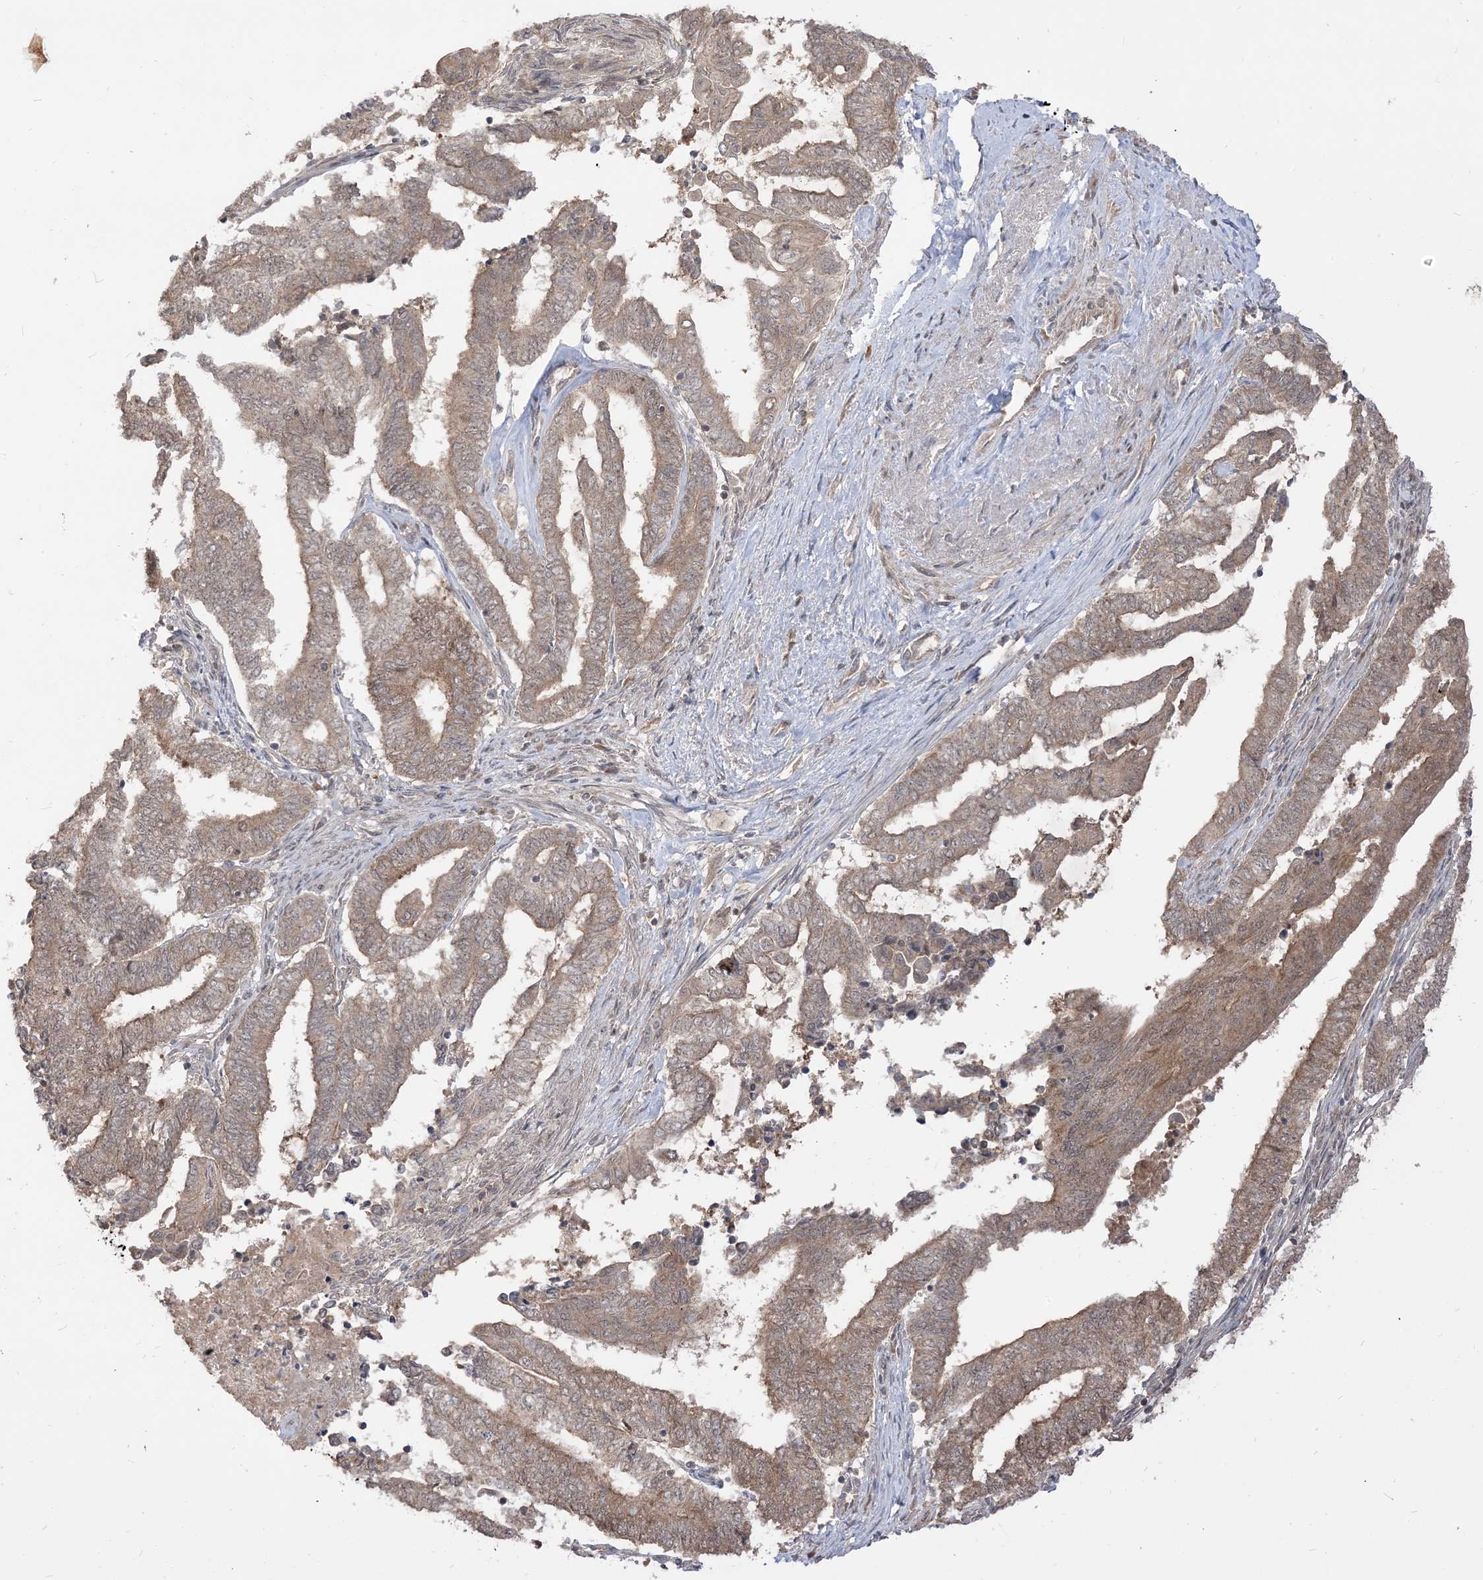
{"staining": {"intensity": "weak", "quantity": ">75%", "location": "cytoplasmic/membranous"}, "tissue": "endometrial cancer", "cell_type": "Tumor cells", "image_type": "cancer", "snomed": [{"axis": "morphology", "description": "Adenocarcinoma, NOS"}, {"axis": "topography", "description": "Uterus"}, {"axis": "topography", "description": "Endometrium"}], "caption": "This is a photomicrograph of IHC staining of endometrial cancer, which shows weak positivity in the cytoplasmic/membranous of tumor cells.", "gene": "TBCC", "patient": {"sex": "female", "age": 70}}